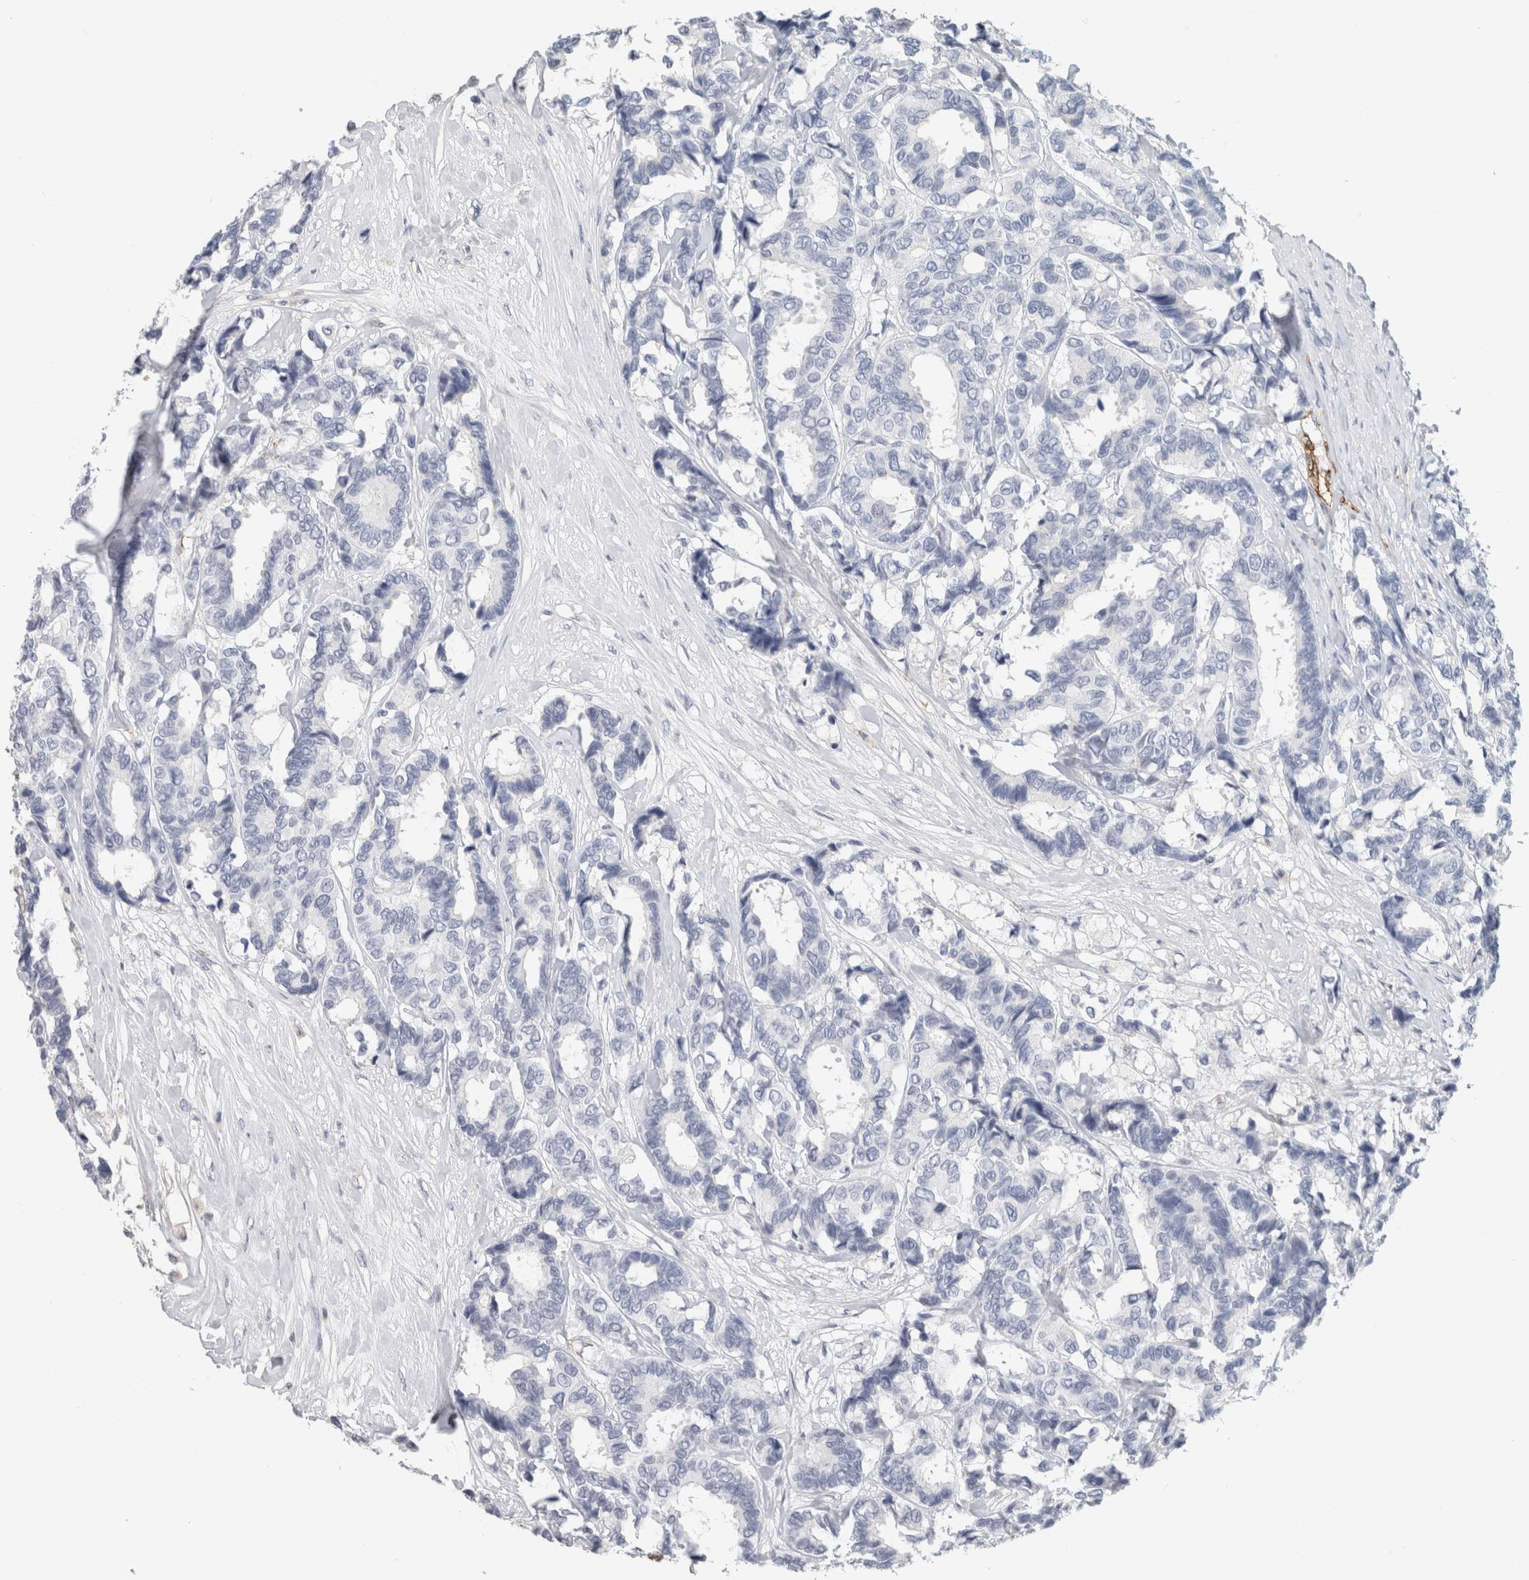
{"staining": {"intensity": "negative", "quantity": "none", "location": "none"}, "tissue": "breast cancer", "cell_type": "Tumor cells", "image_type": "cancer", "snomed": [{"axis": "morphology", "description": "Duct carcinoma"}, {"axis": "topography", "description": "Breast"}], "caption": "High magnification brightfield microscopy of breast intraductal carcinoma stained with DAB (3,3'-diaminobenzidine) (brown) and counterstained with hematoxylin (blue): tumor cells show no significant staining.", "gene": "CD36", "patient": {"sex": "female", "age": 87}}